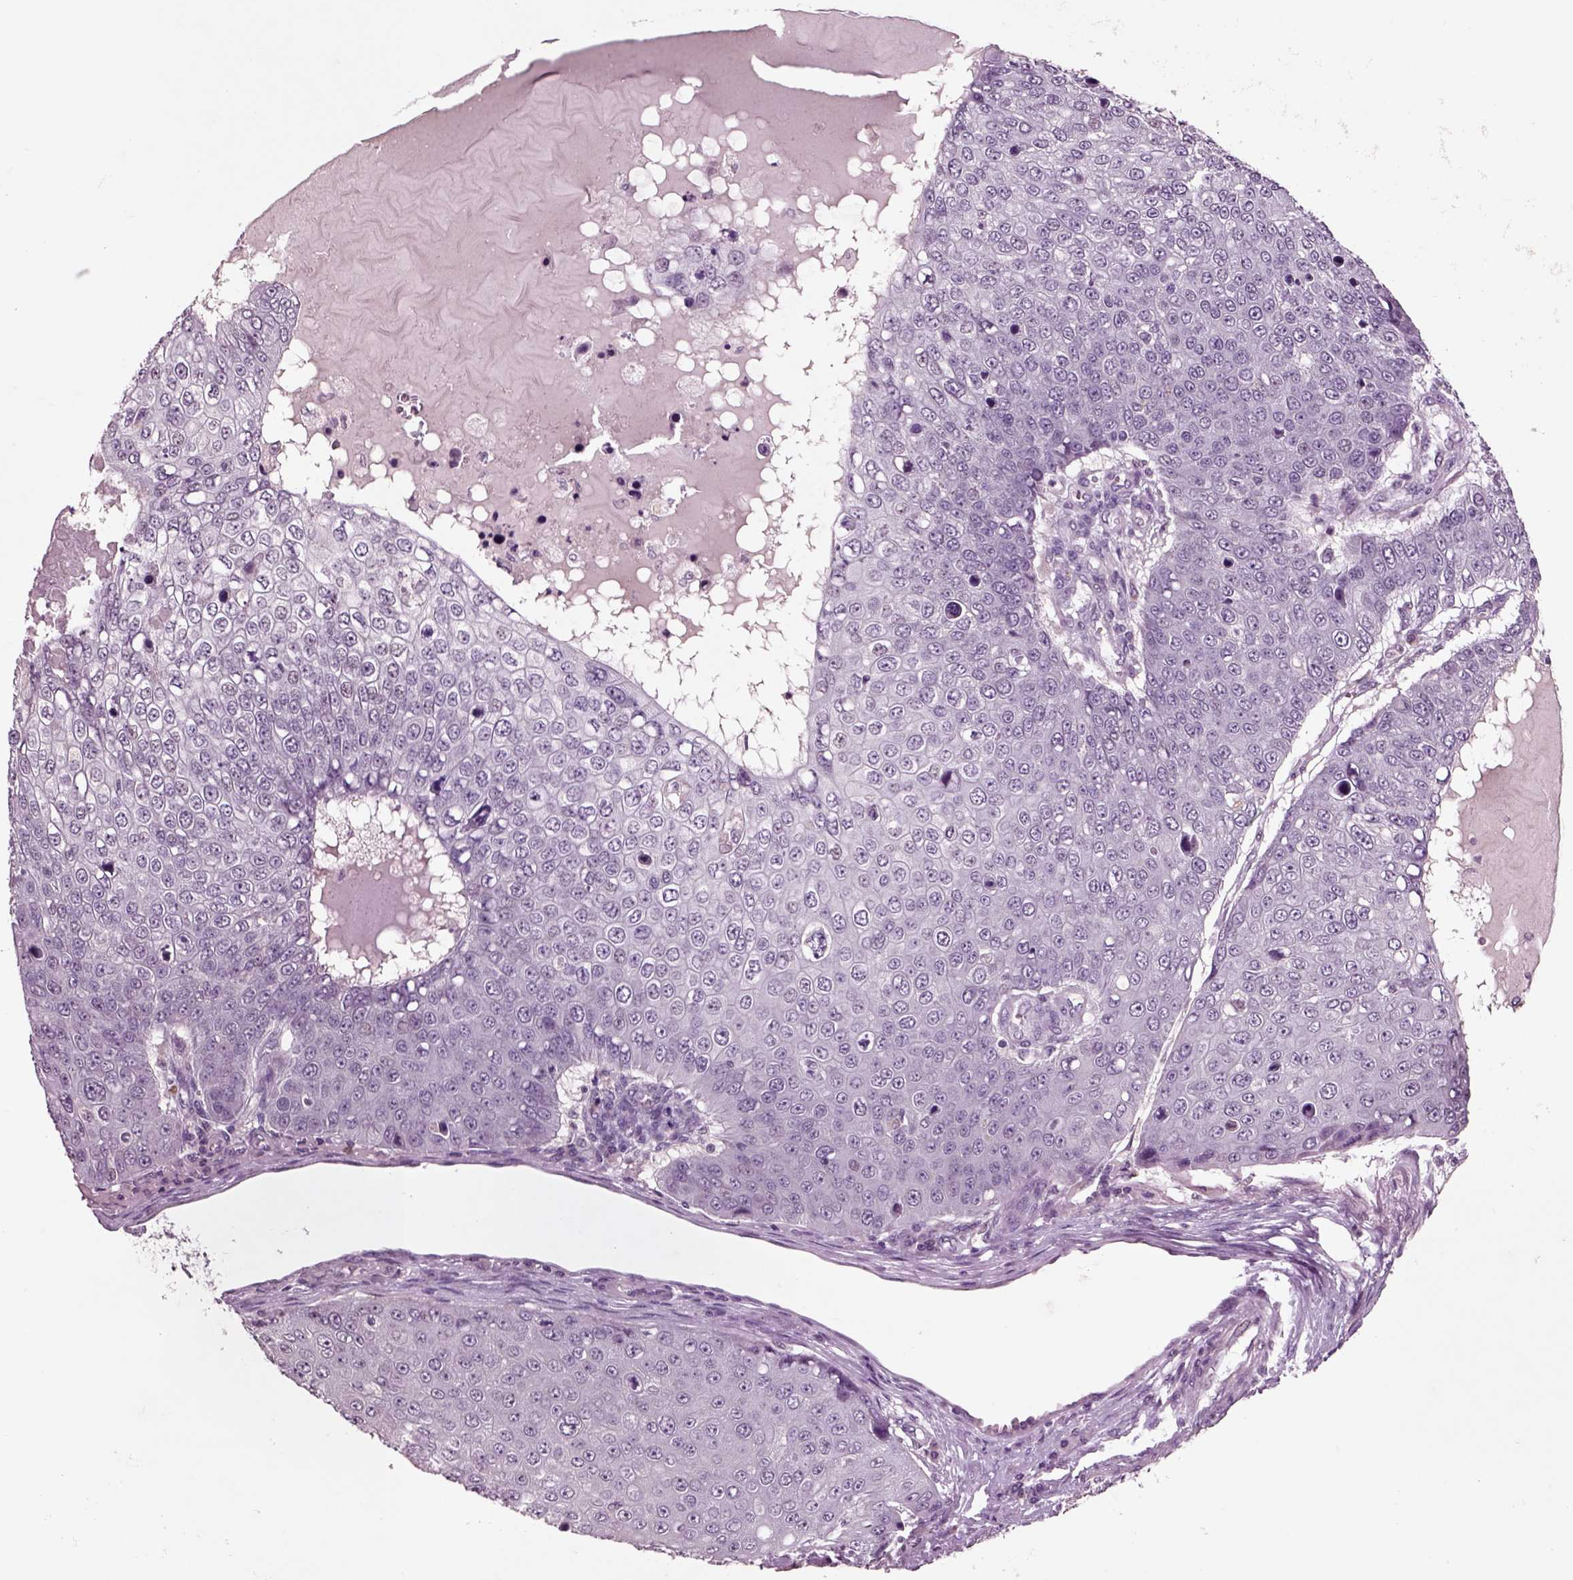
{"staining": {"intensity": "negative", "quantity": "none", "location": "none"}, "tissue": "skin cancer", "cell_type": "Tumor cells", "image_type": "cancer", "snomed": [{"axis": "morphology", "description": "Squamous cell carcinoma, NOS"}, {"axis": "topography", "description": "Skin"}], "caption": "Immunohistochemical staining of human skin cancer exhibits no significant expression in tumor cells.", "gene": "CHGB", "patient": {"sex": "male", "age": 71}}